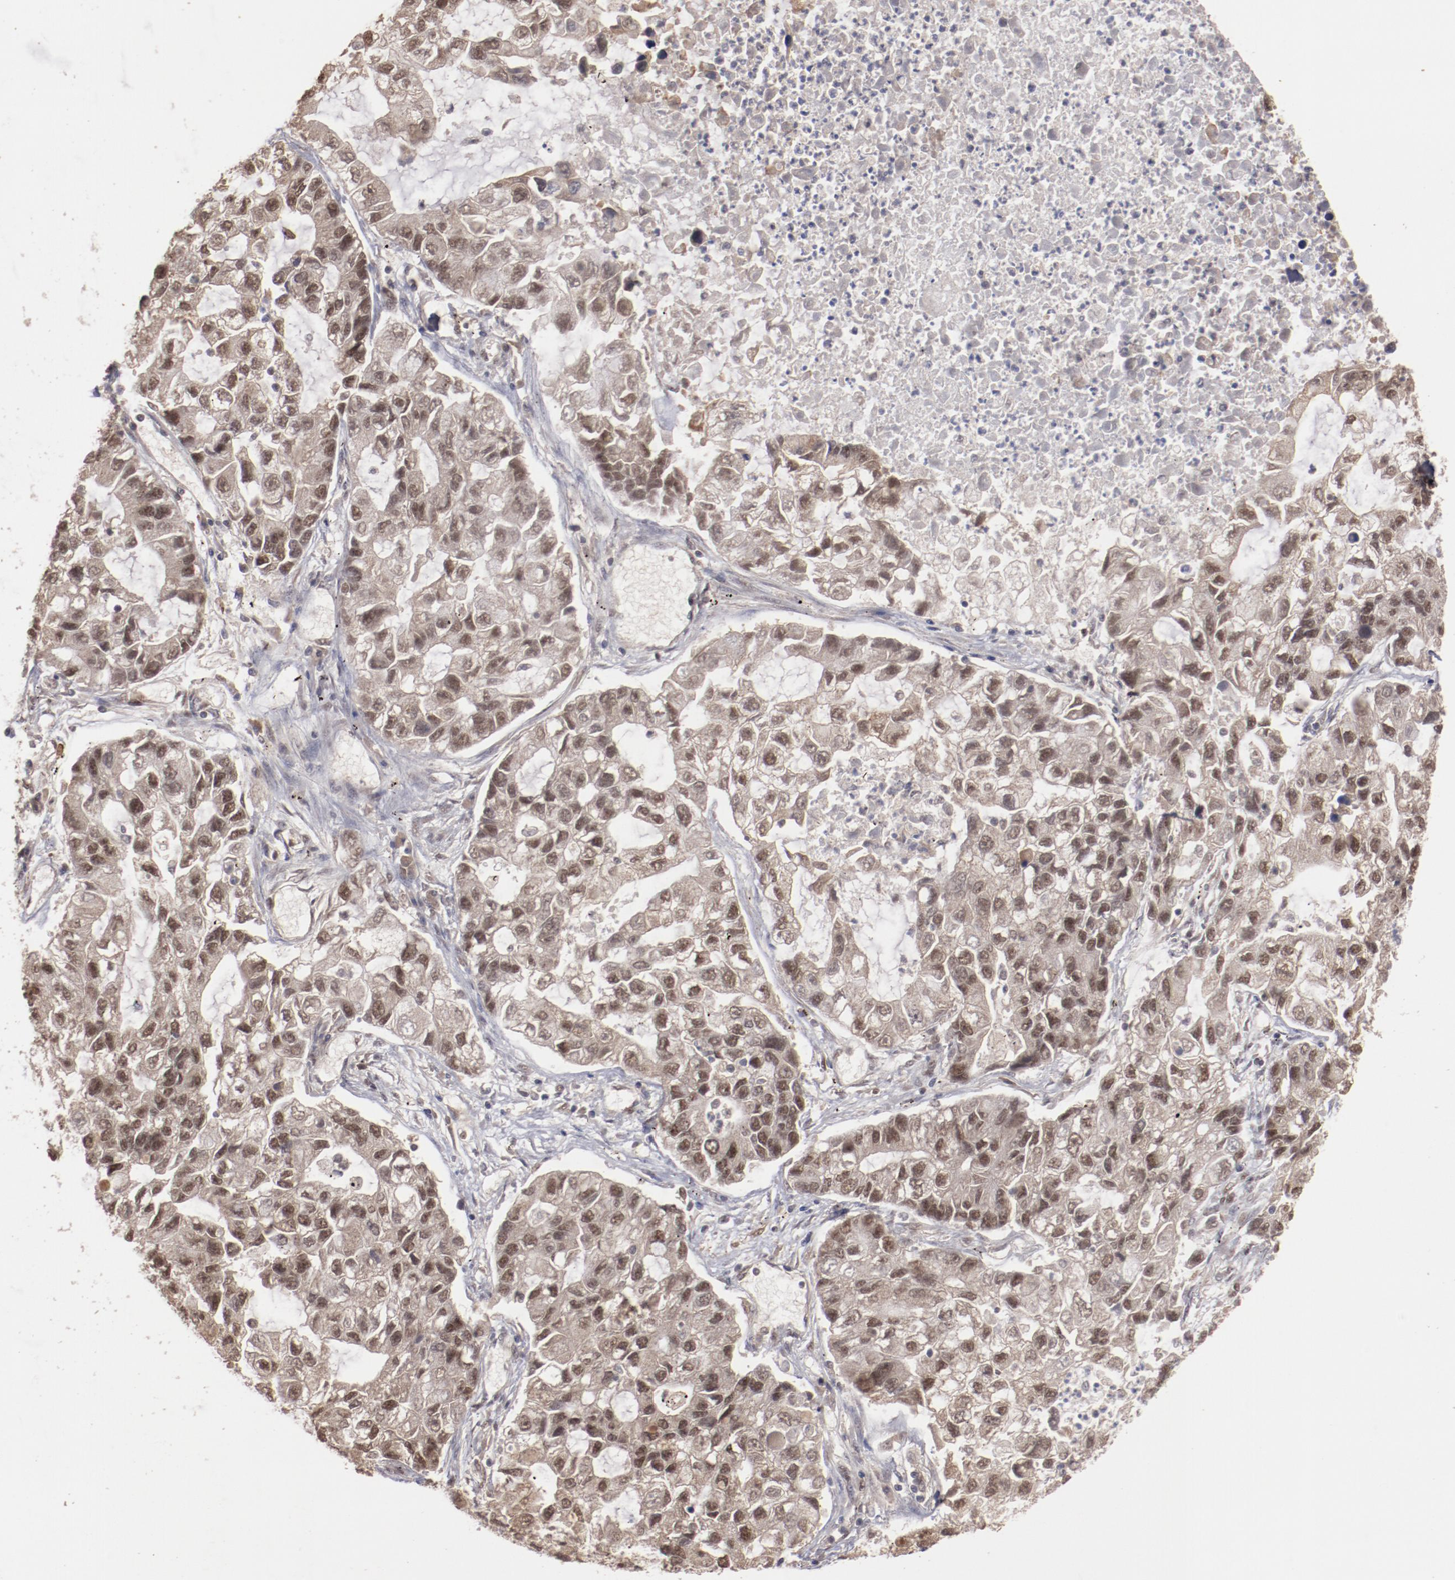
{"staining": {"intensity": "moderate", "quantity": ">75%", "location": "cytoplasmic/membranous,nuclear"}, "tissue": "lung cancer", "cell_type": "Tumor cells", "image_type": "cancer", "snomed": [{"axis": "morphology", "description": "Adenocarcinoma, NOS"}, {"axis": "topography", "description": "Lung"}], "caption": "IHC micrograph of human adenocarcinoma (lung) stained for a protein (brown), which shows medium levels of moderate cytoplasmic/membranous and nuclear expression in about >75% of tumor cells.", "gene": "CLOCK", "patient": {"sex": "female", "age": 51}}